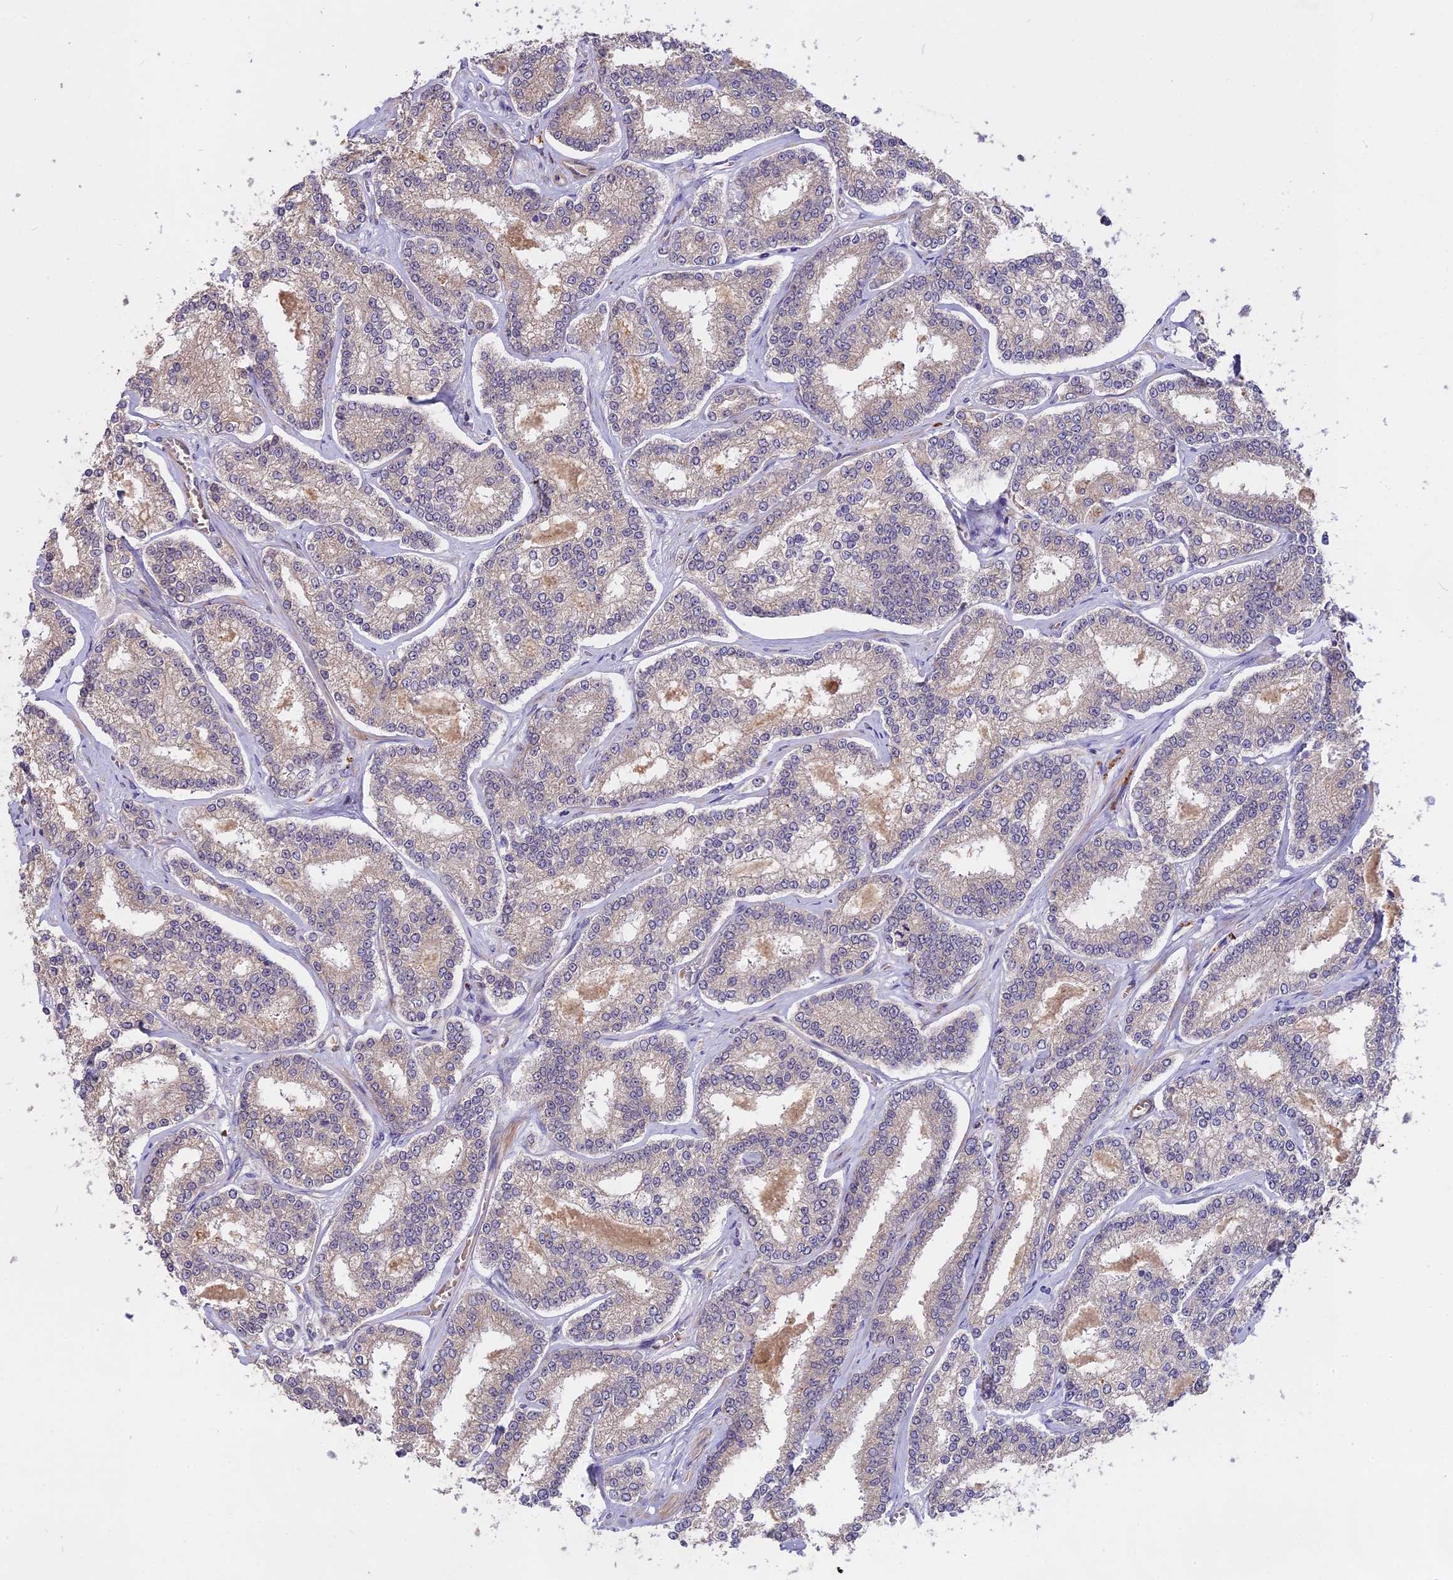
{"staining": {"intensity": "negative", "quantity": "none", "location": "none"}, "tissue": "prostate cancer", "cell_type": "Tumor cells", "image_type": "cancer", "snomed": [{"axis": "morphology", "description": "Normal tissue, NOS"}, {"axis": "morphology", "description": "Adenocarcinoma, High grade"}, {"axis": "topography", "description": "Prostate"}], "caption": "Immunohistochemistry (IHC) histopathology image of neoplastic tissue: human prostate cancer stained with DAB (3,3'-diaminobenzidine) demonstrates no significant protein staining in tumor cells.", "gene": "MEMO1", "patient": {"sex": "male", "age": 83}}